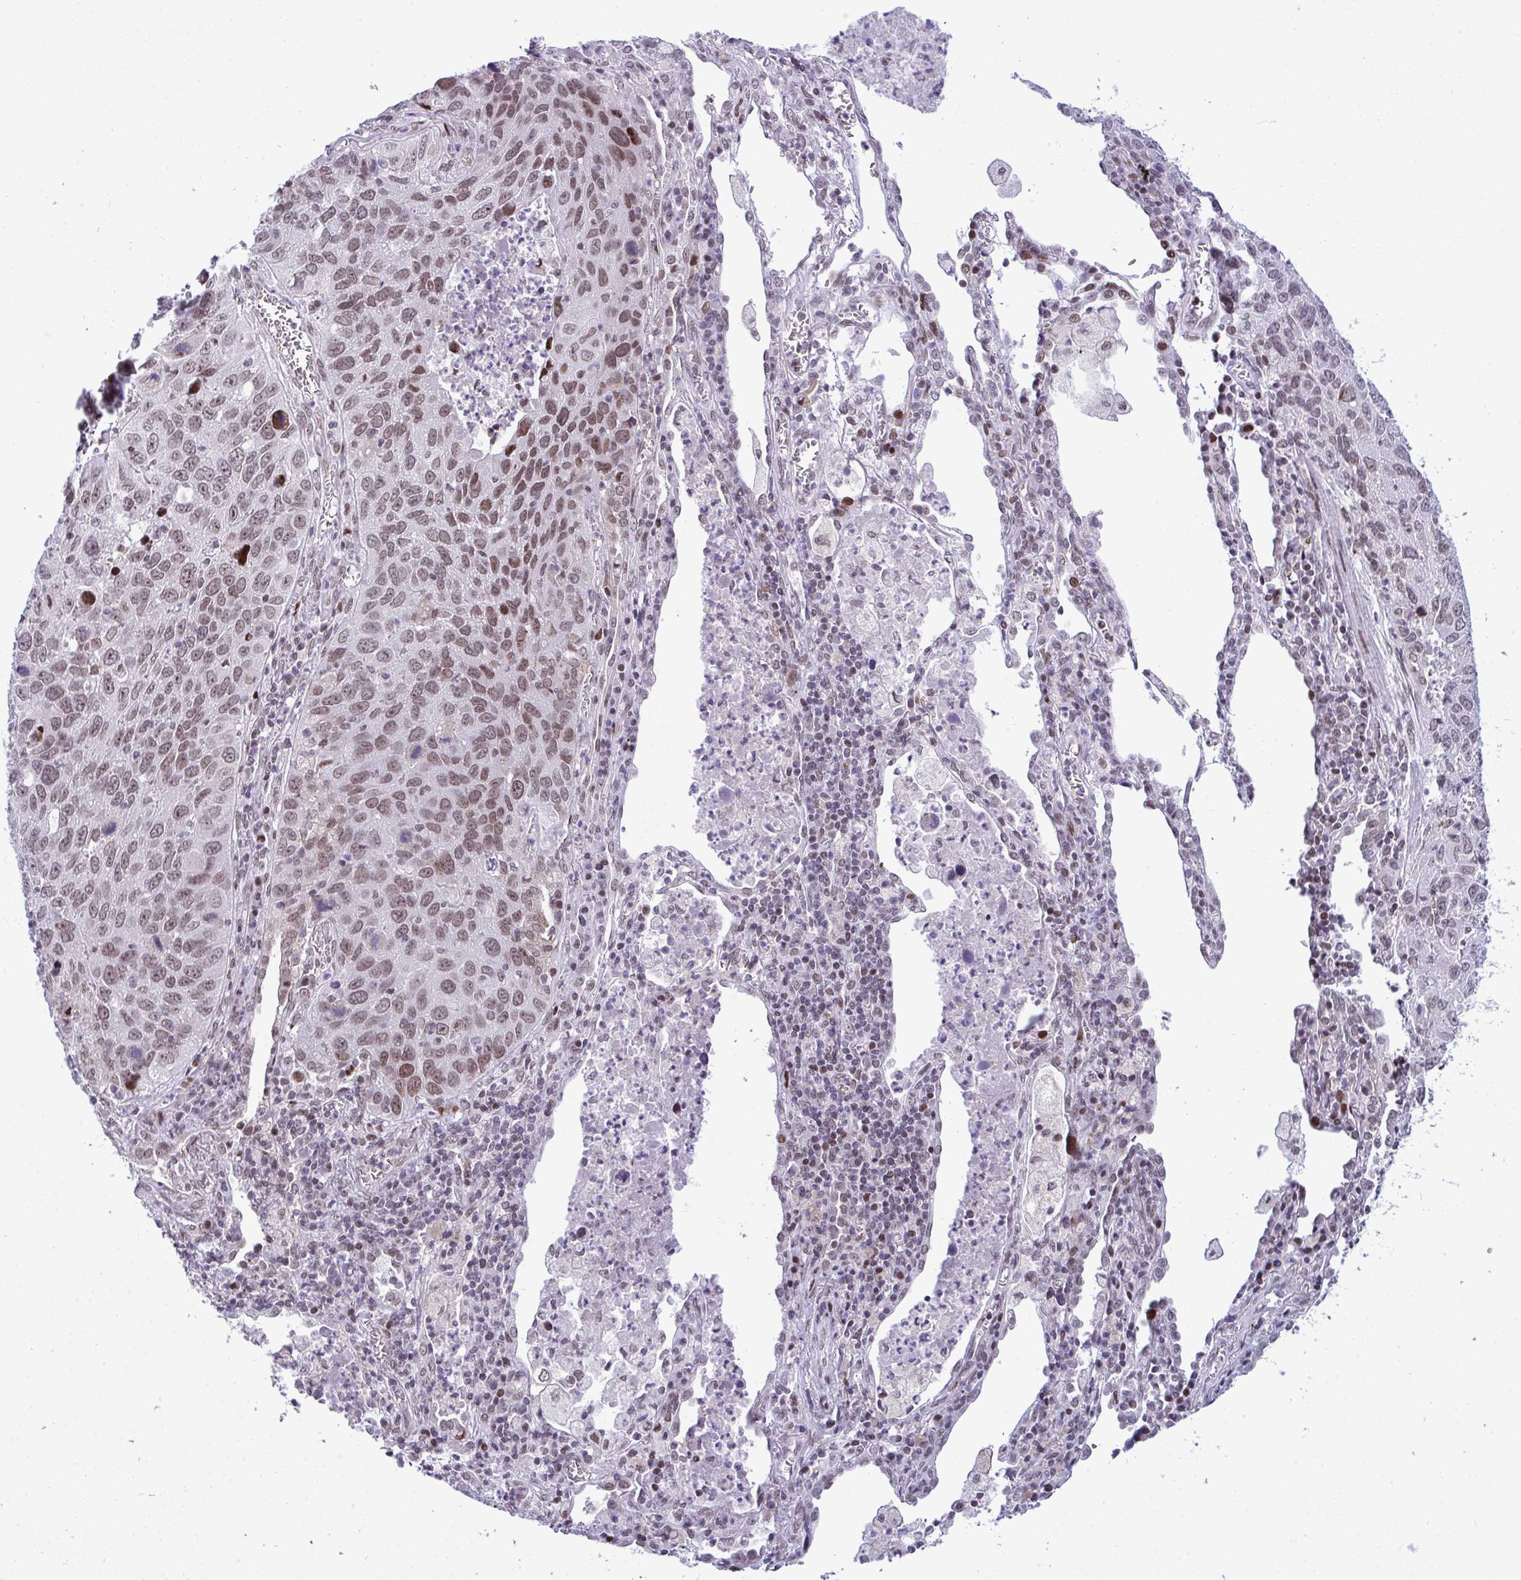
{"staining": {"intensity": "moderate", "quantity": ">75%", "location": "nuclear"}, "tissue": "lung cancer", "cell_type": "Tumor cells", "image_type": "cancer", "snomed": [{"axis": "morphology", "description": "Squamous cell carcinoma, NOS"}, {"axis": "topography", "description": "Lung"}], "caption": "Immunohistochemical staining of human squamous cell carcinoma (lung) reveals medium levels of moderate nuclear positivity in approximately >75% of tumor cells.", "gene": "ZFHX3", "patient": {"sex": "female", "age": 61}}